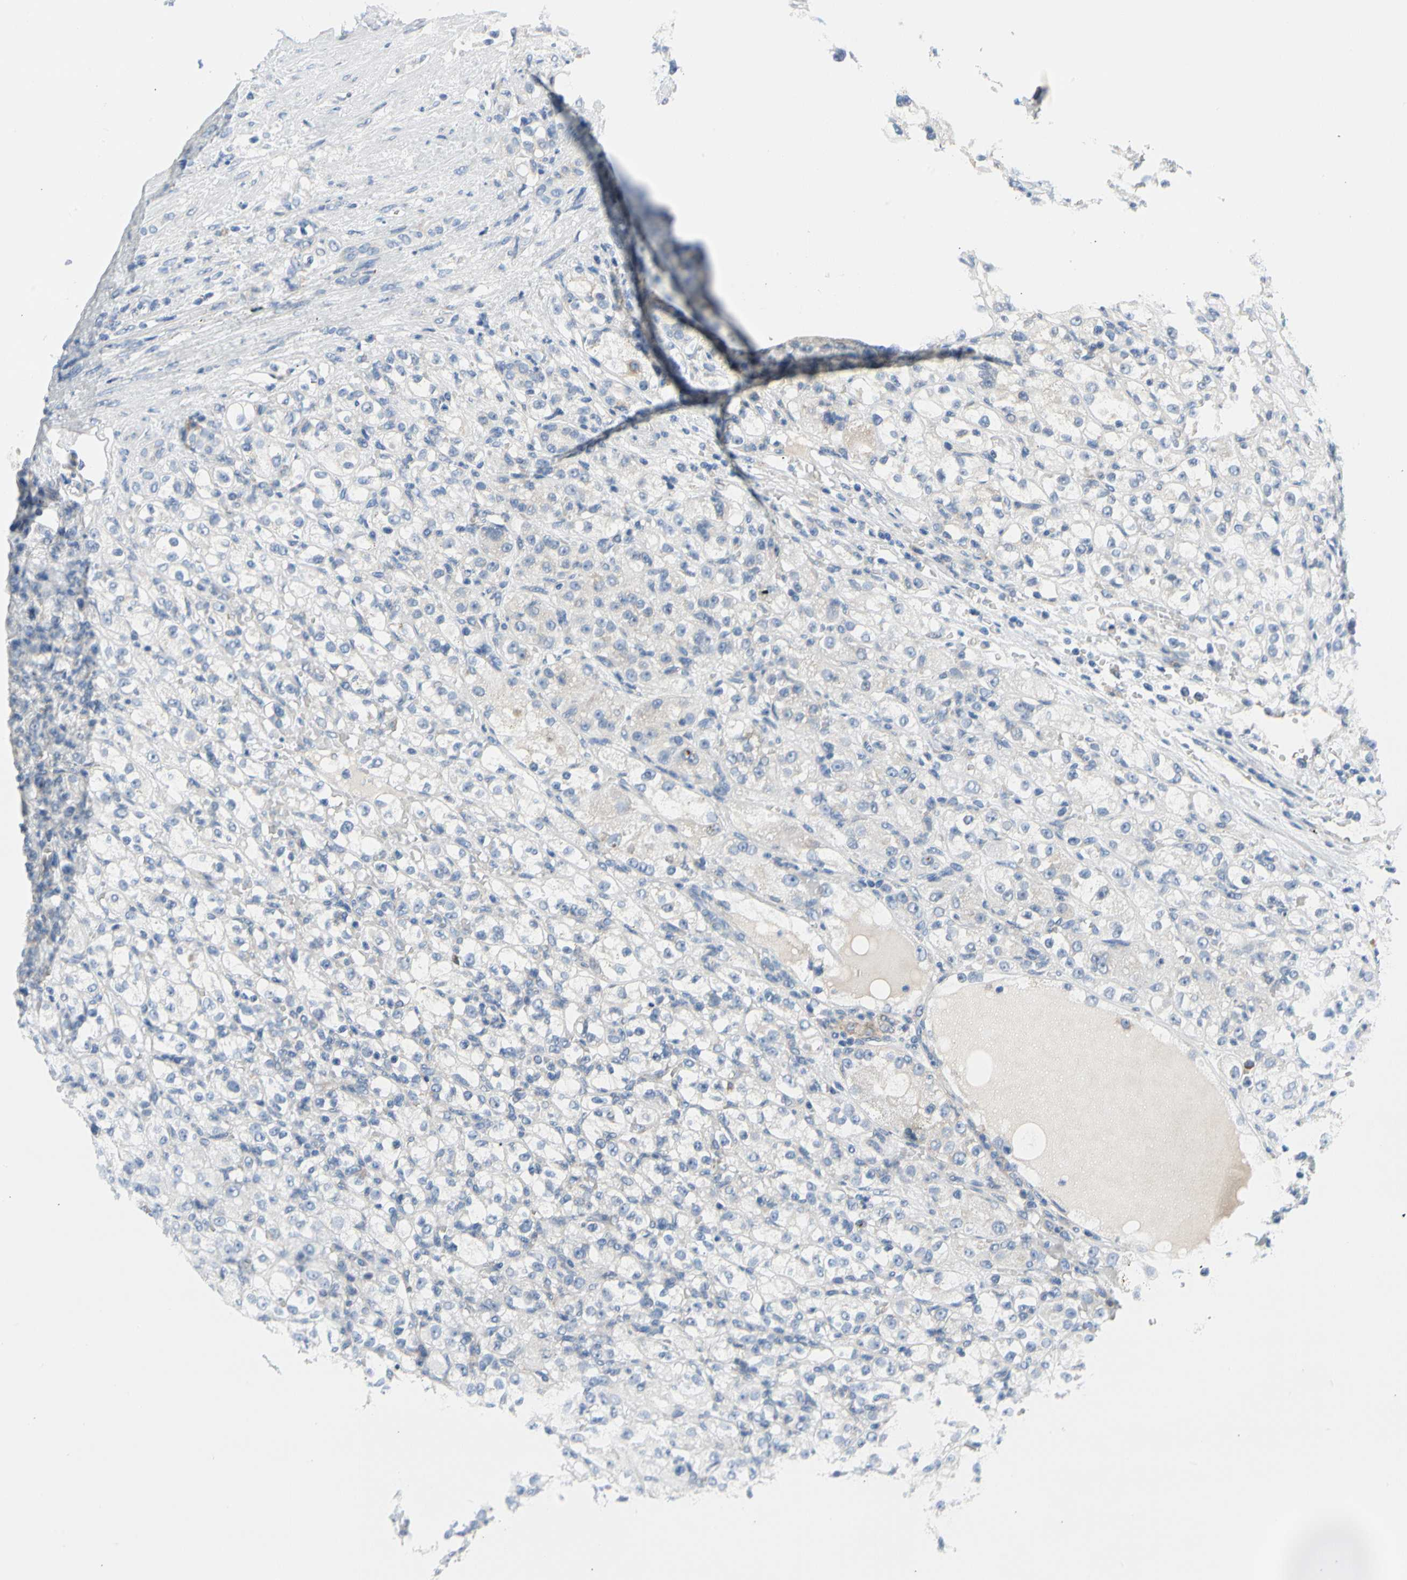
{"staining": {"intensity": "negative", "quantity": "none", "location": "none"}, "tissue": "renal cancer", "cell_type": "Tumor cells", "image_type": "cancer", "snomed": [{"axis": "morphology", "description": "Normal tissue, NOS"}, {"axis": "morphology", "description": "Adenocarcinoma, NOS"}, {"axis": "topography", "description": "Kidney"}], "caption": "The micrograph demonstrates no significant staining in tumor cells of renal adenocarcinoma.", "gene": "STXBP1", "patient": {"sex": "male", "age": 61}}